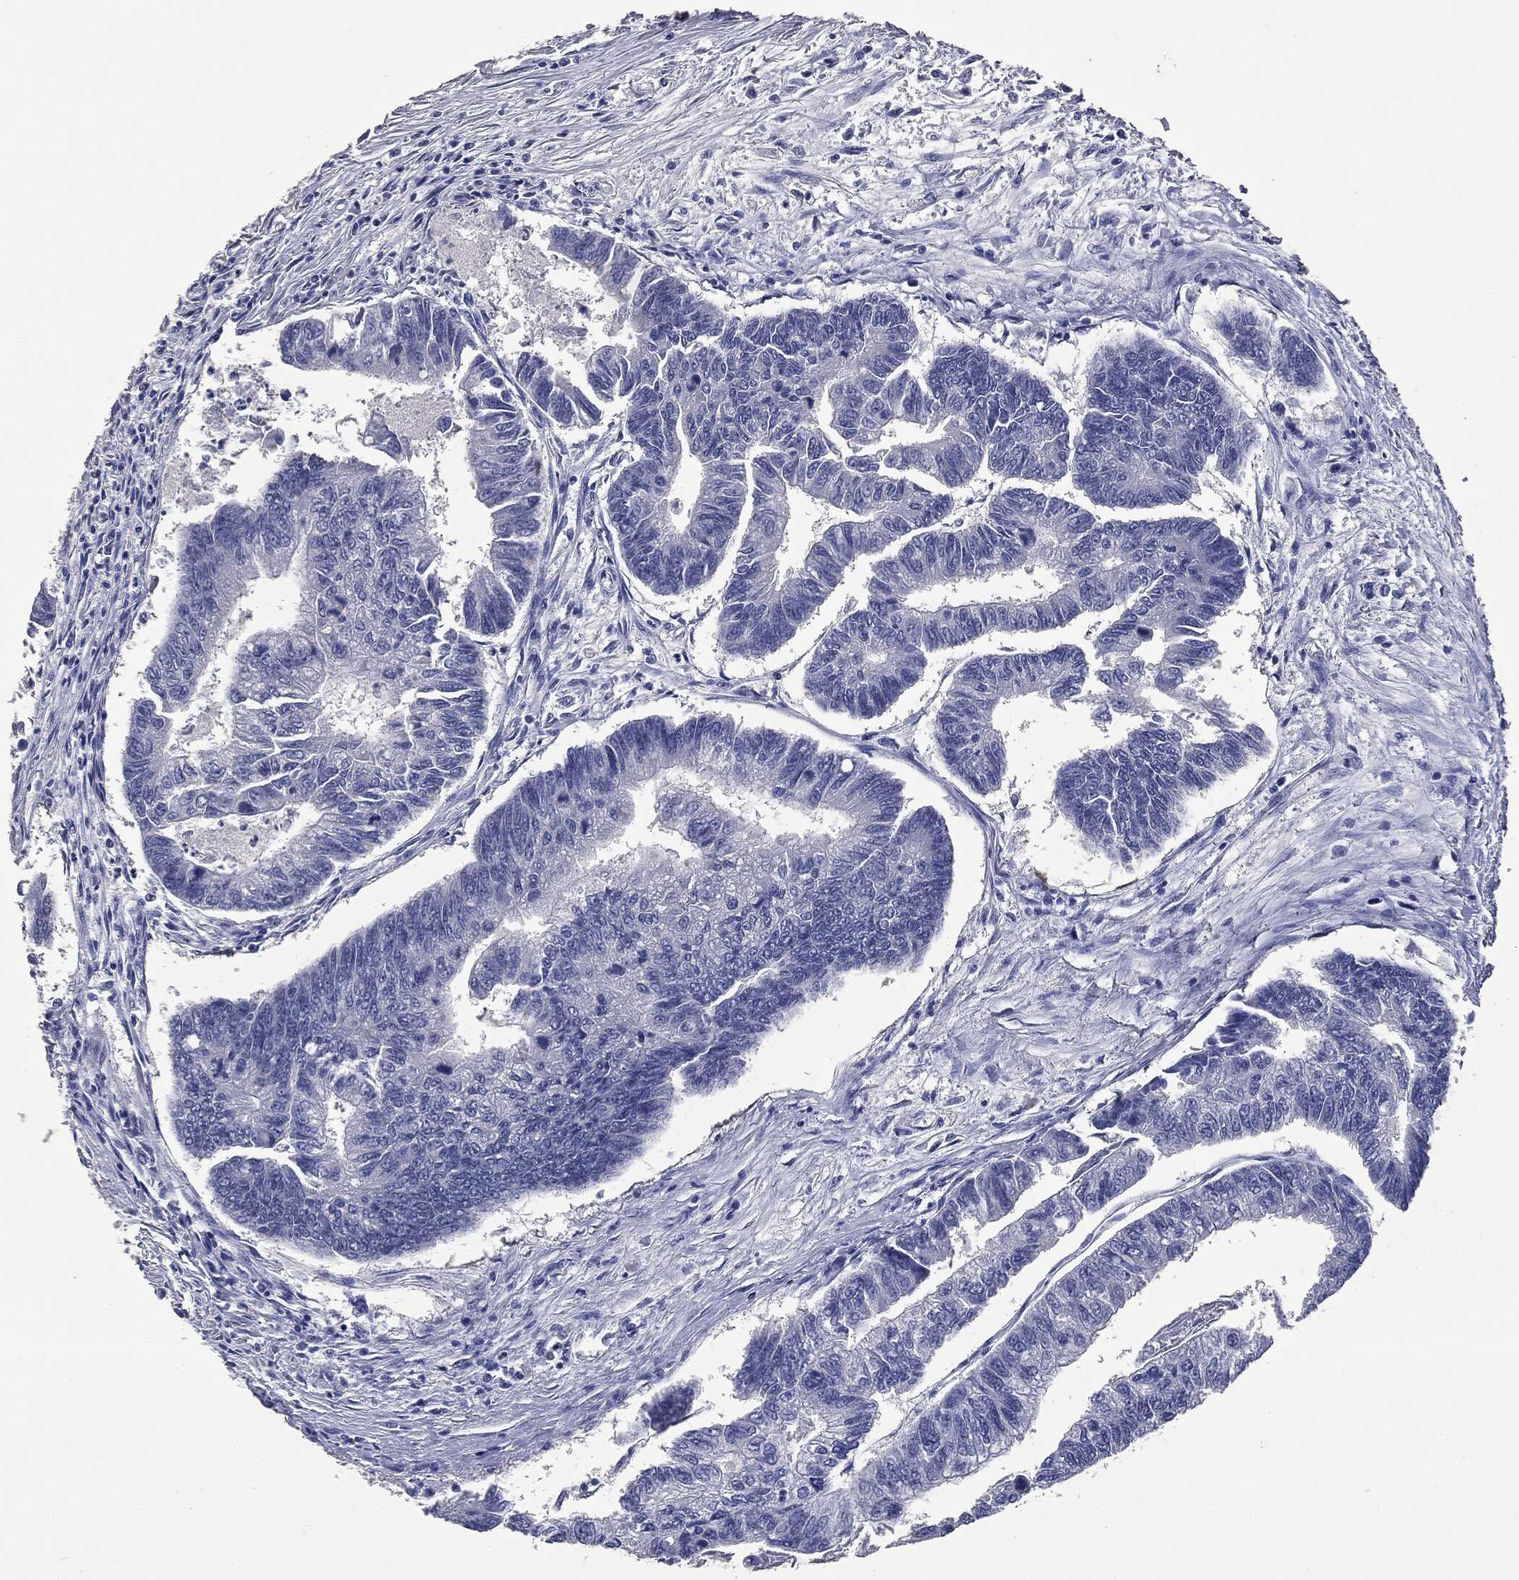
{"staining": {"intensity": "negative", "quantity": "none", "location": "none"}, "tissue": "colorectal cancer", "cell_type": "Tumor cells", "image_type": "cancer", "snomed": [{"axis": "morphology", "description": "Adenocarcinoma, NOS"}, {"axis": "topography", "description": "Colon"}], "caption": "Human adenocarcinoma (colorectal) stained for a protein using IHC exhibits no expression in tumor cells.", "gene": "ATP2A1", "patient": {"sex": "female", "age": 65}}